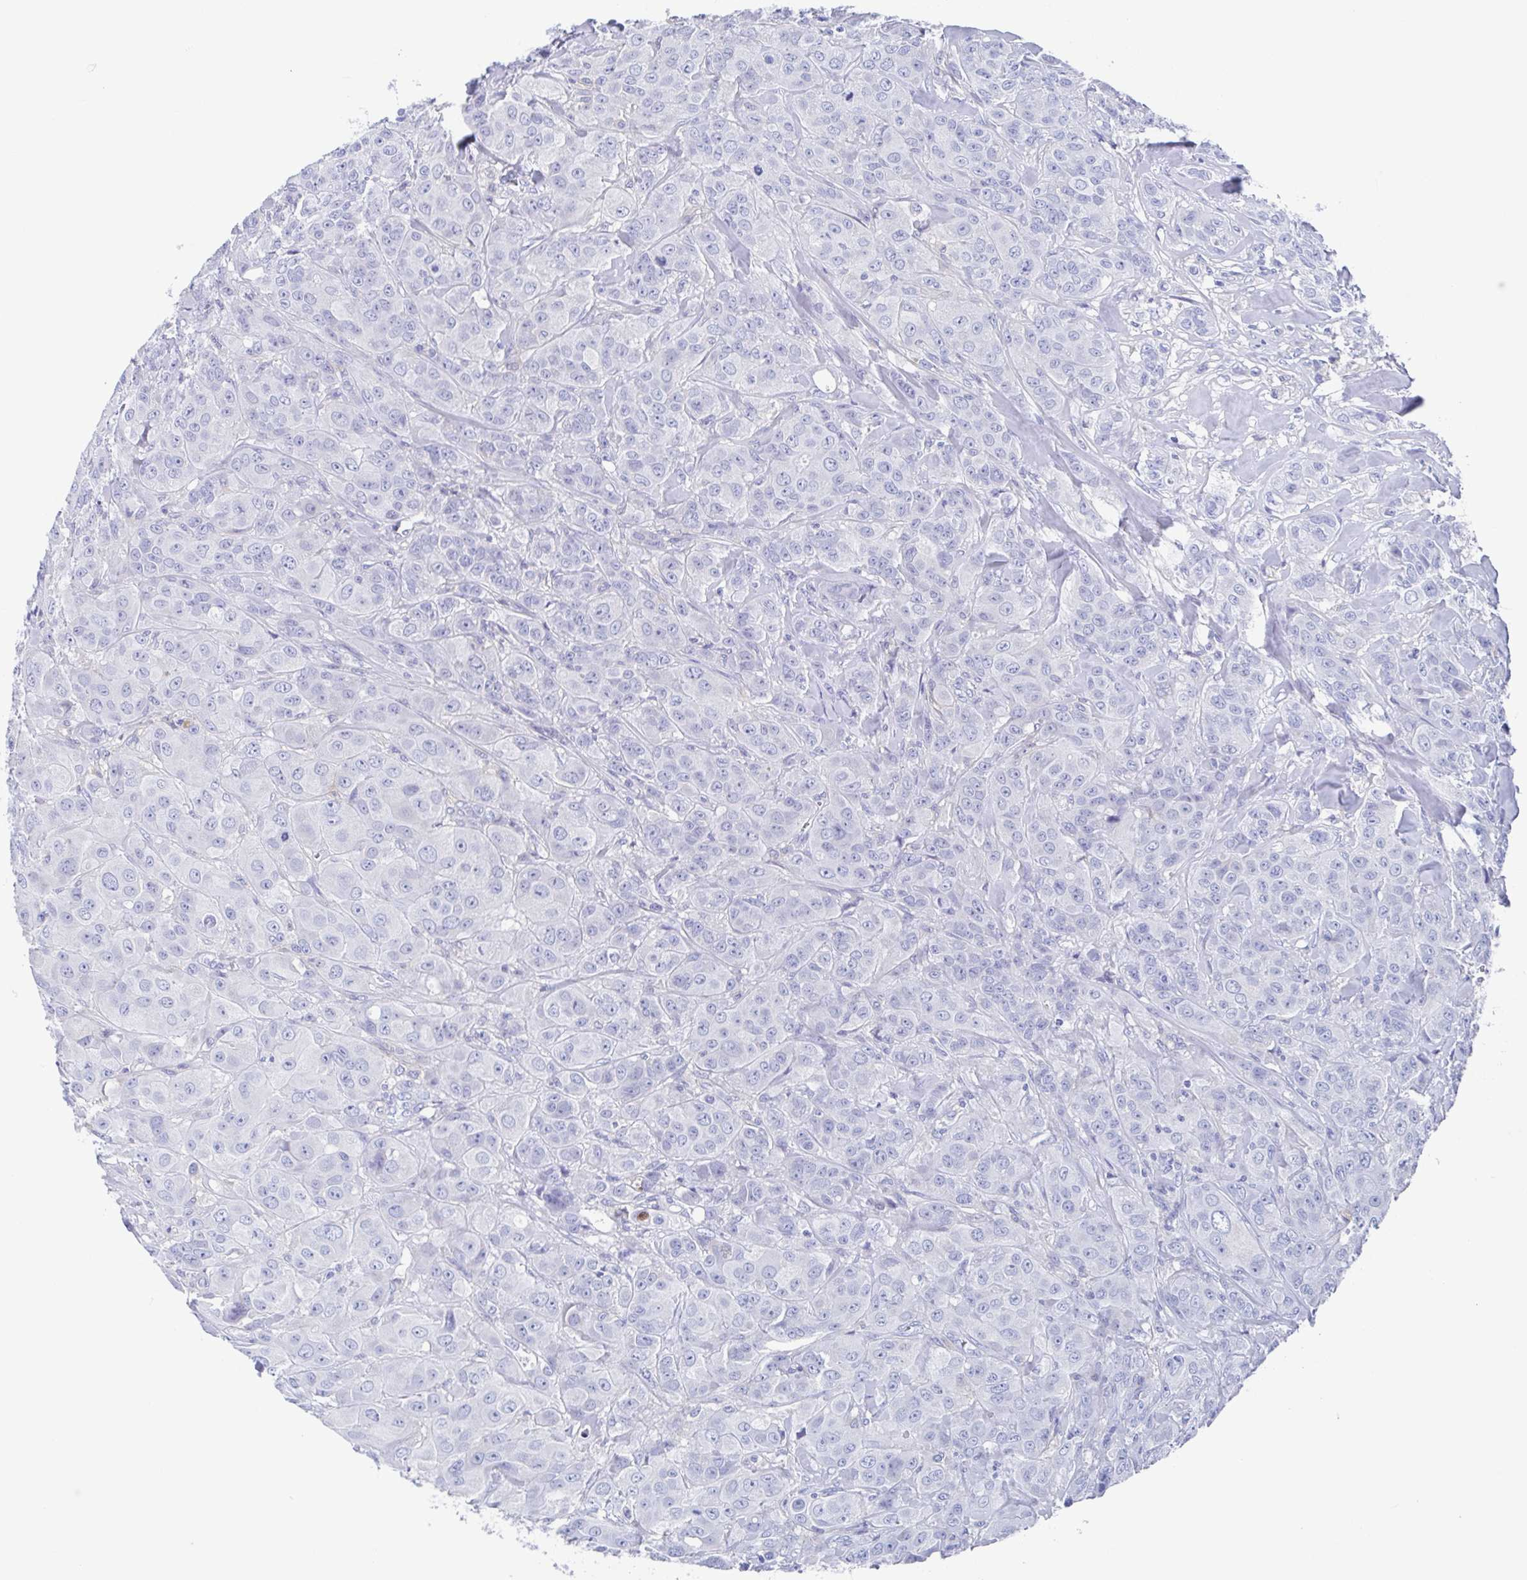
{"staining": {"intensity": "negative", "quantity": "none", "location": "none"}, "tissue": "breast cancer", "cell_type": "Tumor cells", "image_type": "cancer", "snomed": [{"axis": "morphology", "description": "Normal tissue, NOS"}, {"axis": "morphology", "description": "Duct carcinoma"}, {"axis": "topography", "description": "Breast"}], "caption": "IHC micrograph of neoplastic tissue: invasive ductal carcinoma (breast) stained with DAB (3,3'-diaminobenzidine) exhibits no significant protein staining in tumor cells.", "gene": "FCGR3A", "patient": {"sex": "female", "age": 43}}